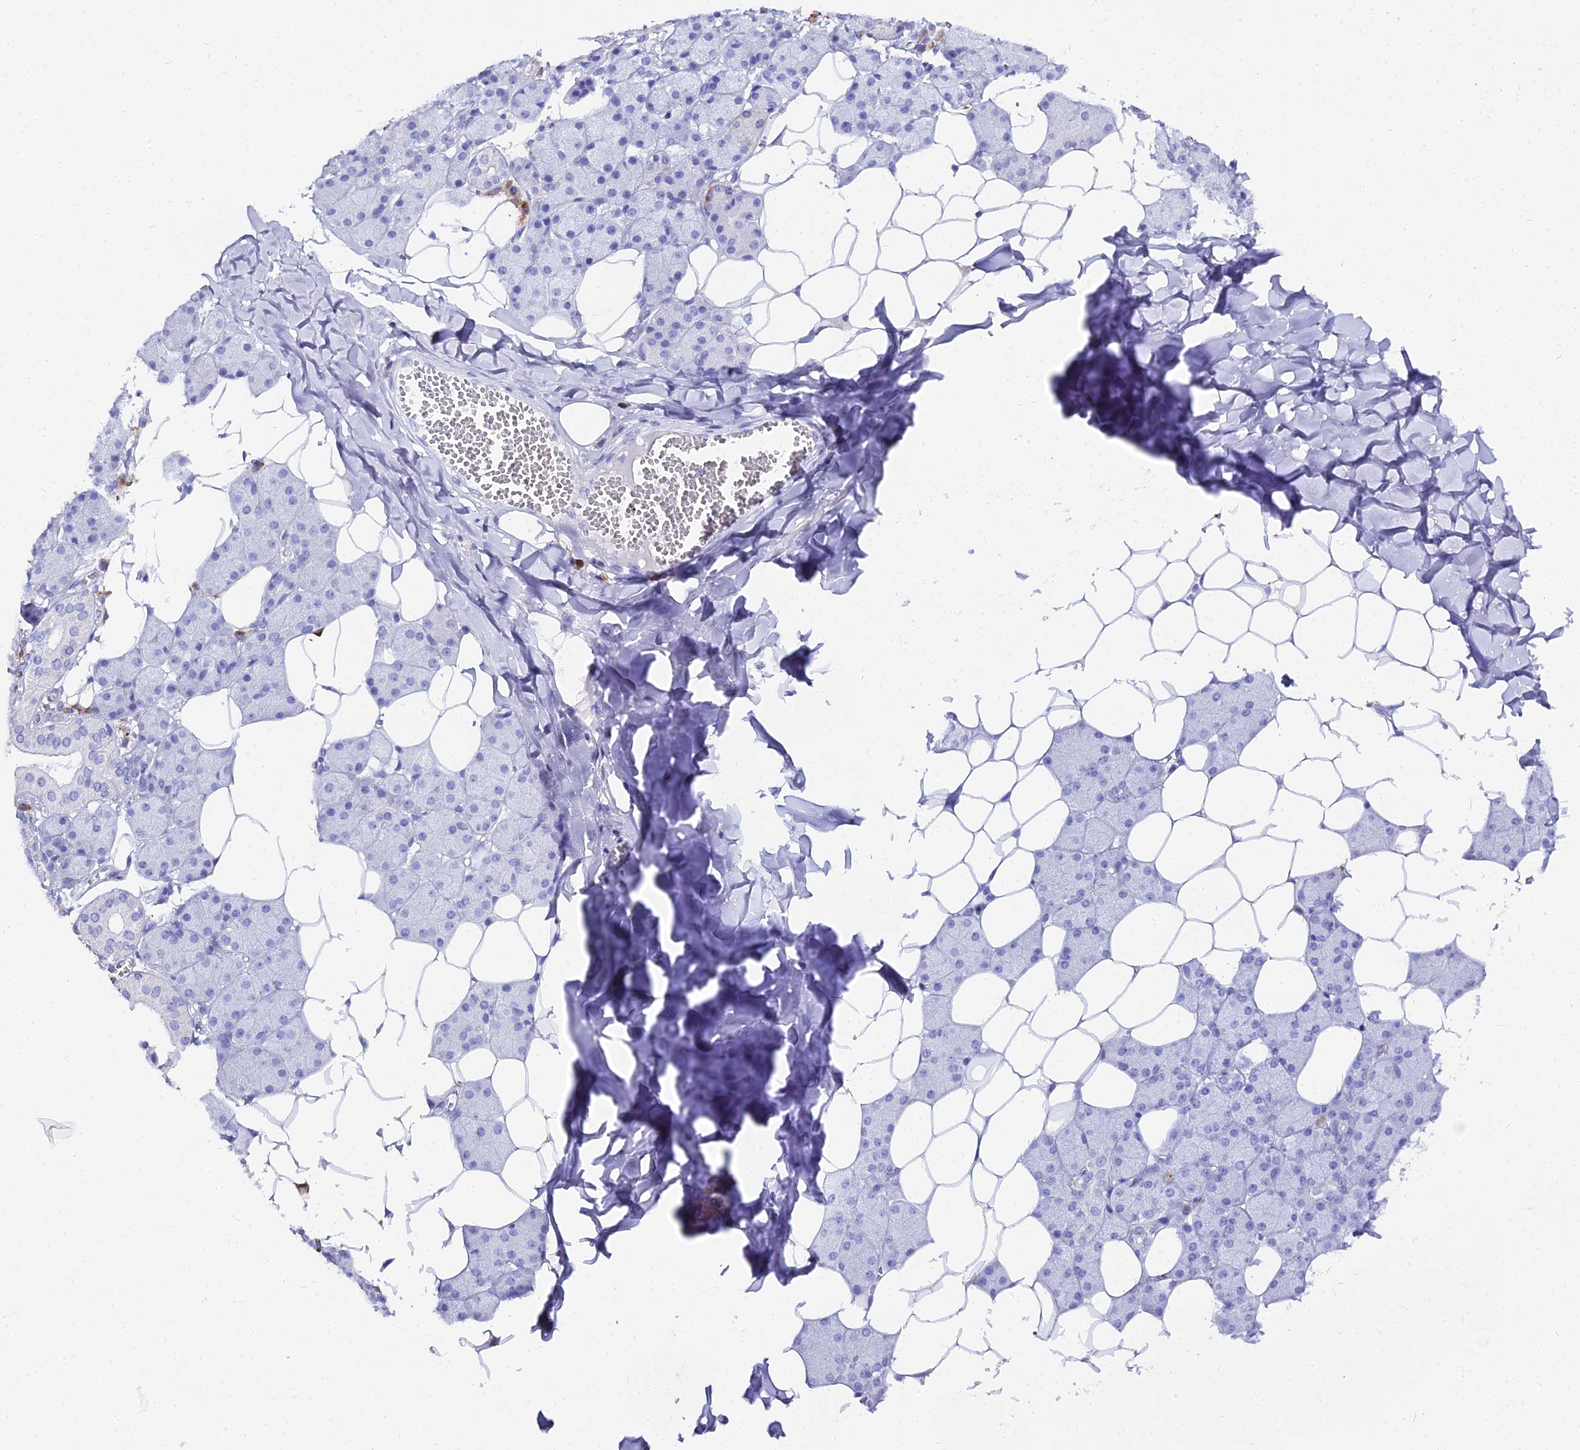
{"staining": {"intensity": "negative", "quantity": "none", "location": "none"}, "tissue": "salivary gland", "cell_type": "Glandular cells", "image_type": "normal", "snomed": [{"axis": "morphology", "description": "Normal tissue, NOS"}, {"axis": "topography", "description": "Salivary gland"}], "caption": "Immunohistochemistry of unremarkable human salivary gland shows no positivity in glandular cells.", "gene": "CD5", "patient": {"sex": "female", "age": 33}}